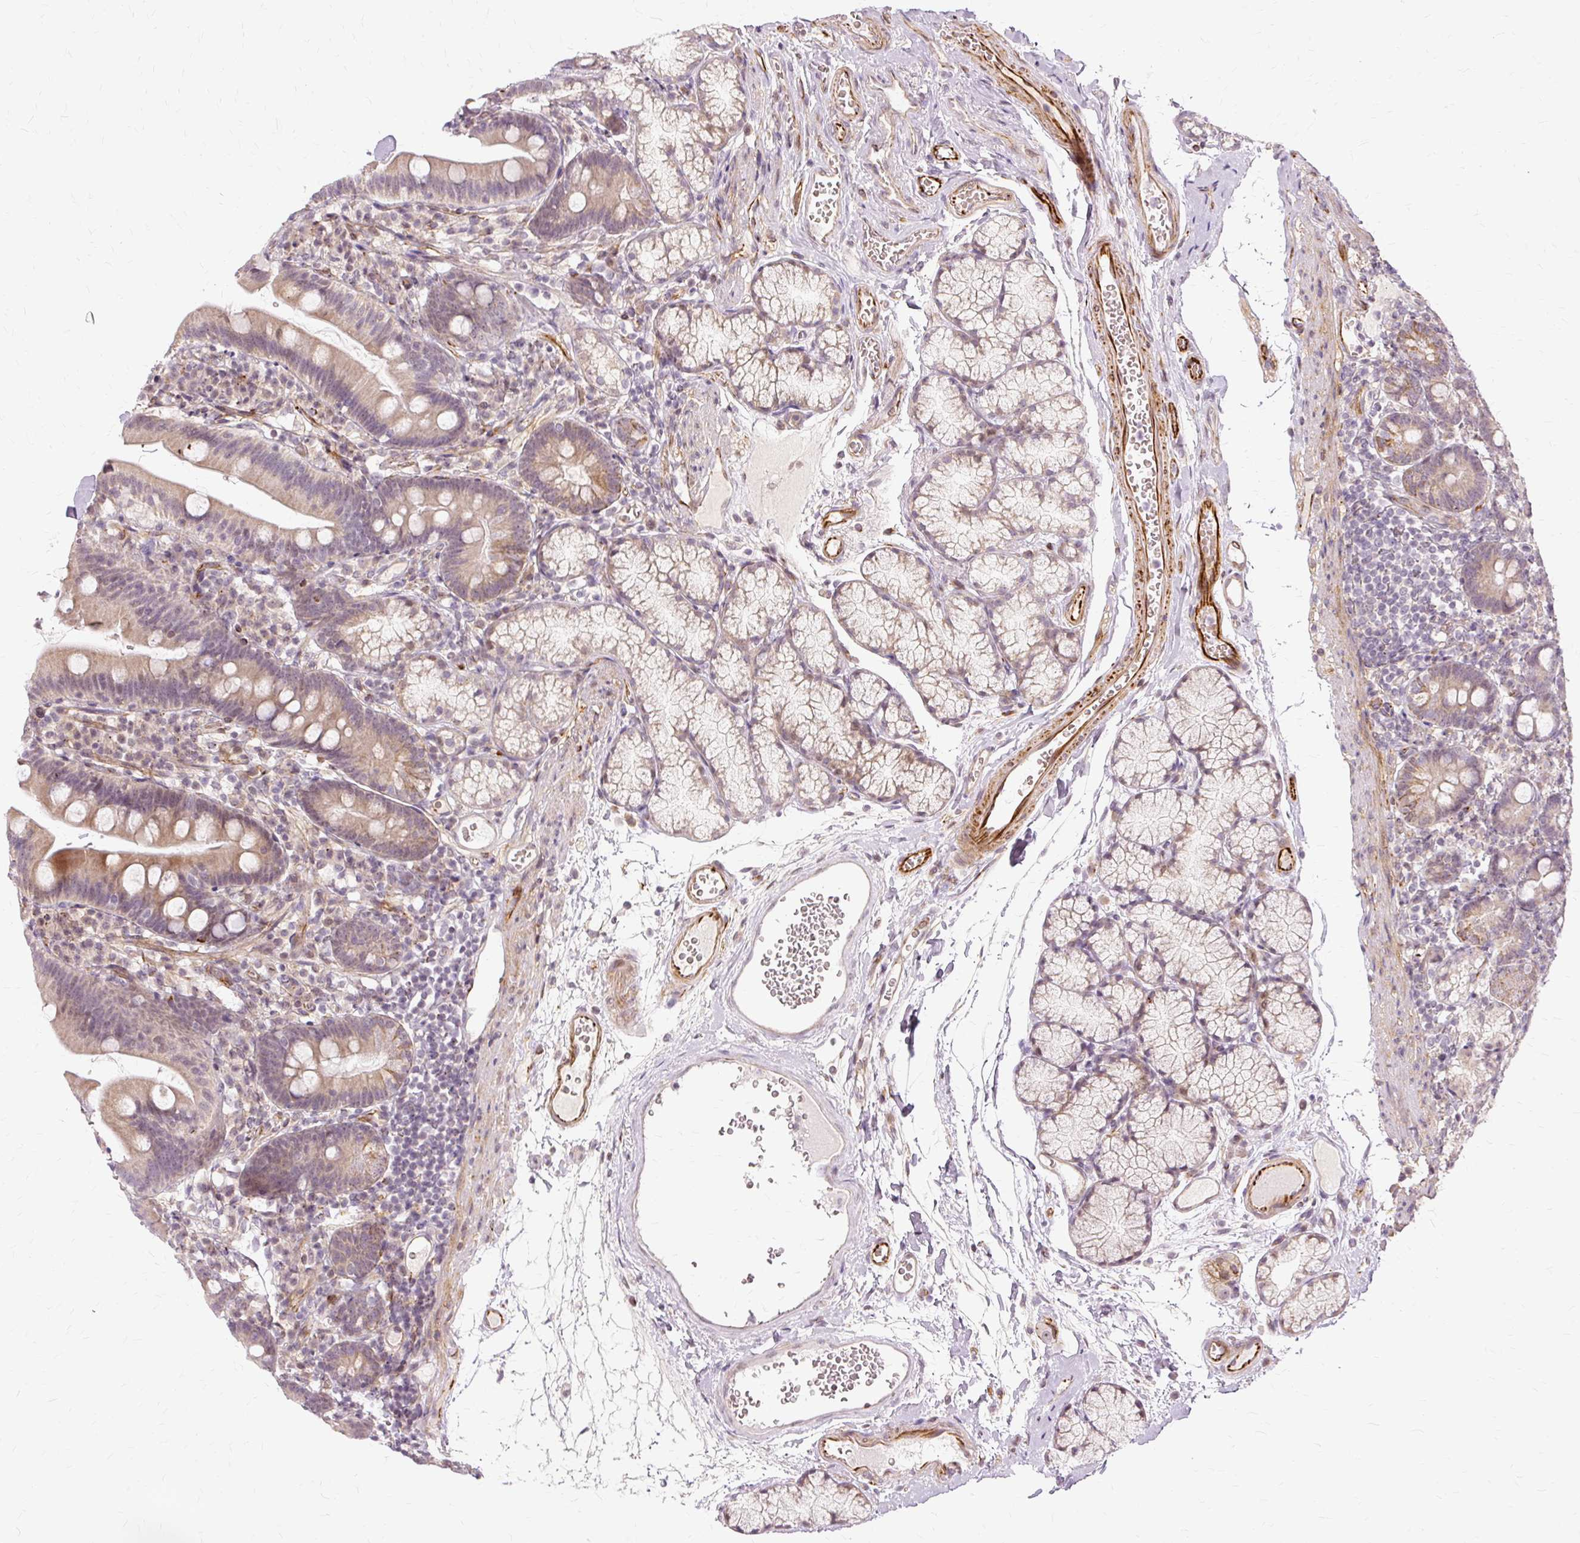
{"staining": {"intensity": "moderate", "quantity": "25%-75%", "location": "cytoplasmic/membranous,nuclear"}, "tissue": "duodenum", "cell_type": "Glandular cells", "image_type": "normal", "snomed": [{"axis": "morphology", "description": "Normal tissue, NOS"}, {"axis": "topography", "description": "Duodenum"}], "caption": "About 25%-75% of glandular cells in normal human duodenum reveal moderate cytoplasmic/membranous,nuclear protein positivity as visualized by brown immunohistochemical staining.", "gene": "MMACHC", "patient": {"sex": "female", "age": 67}}